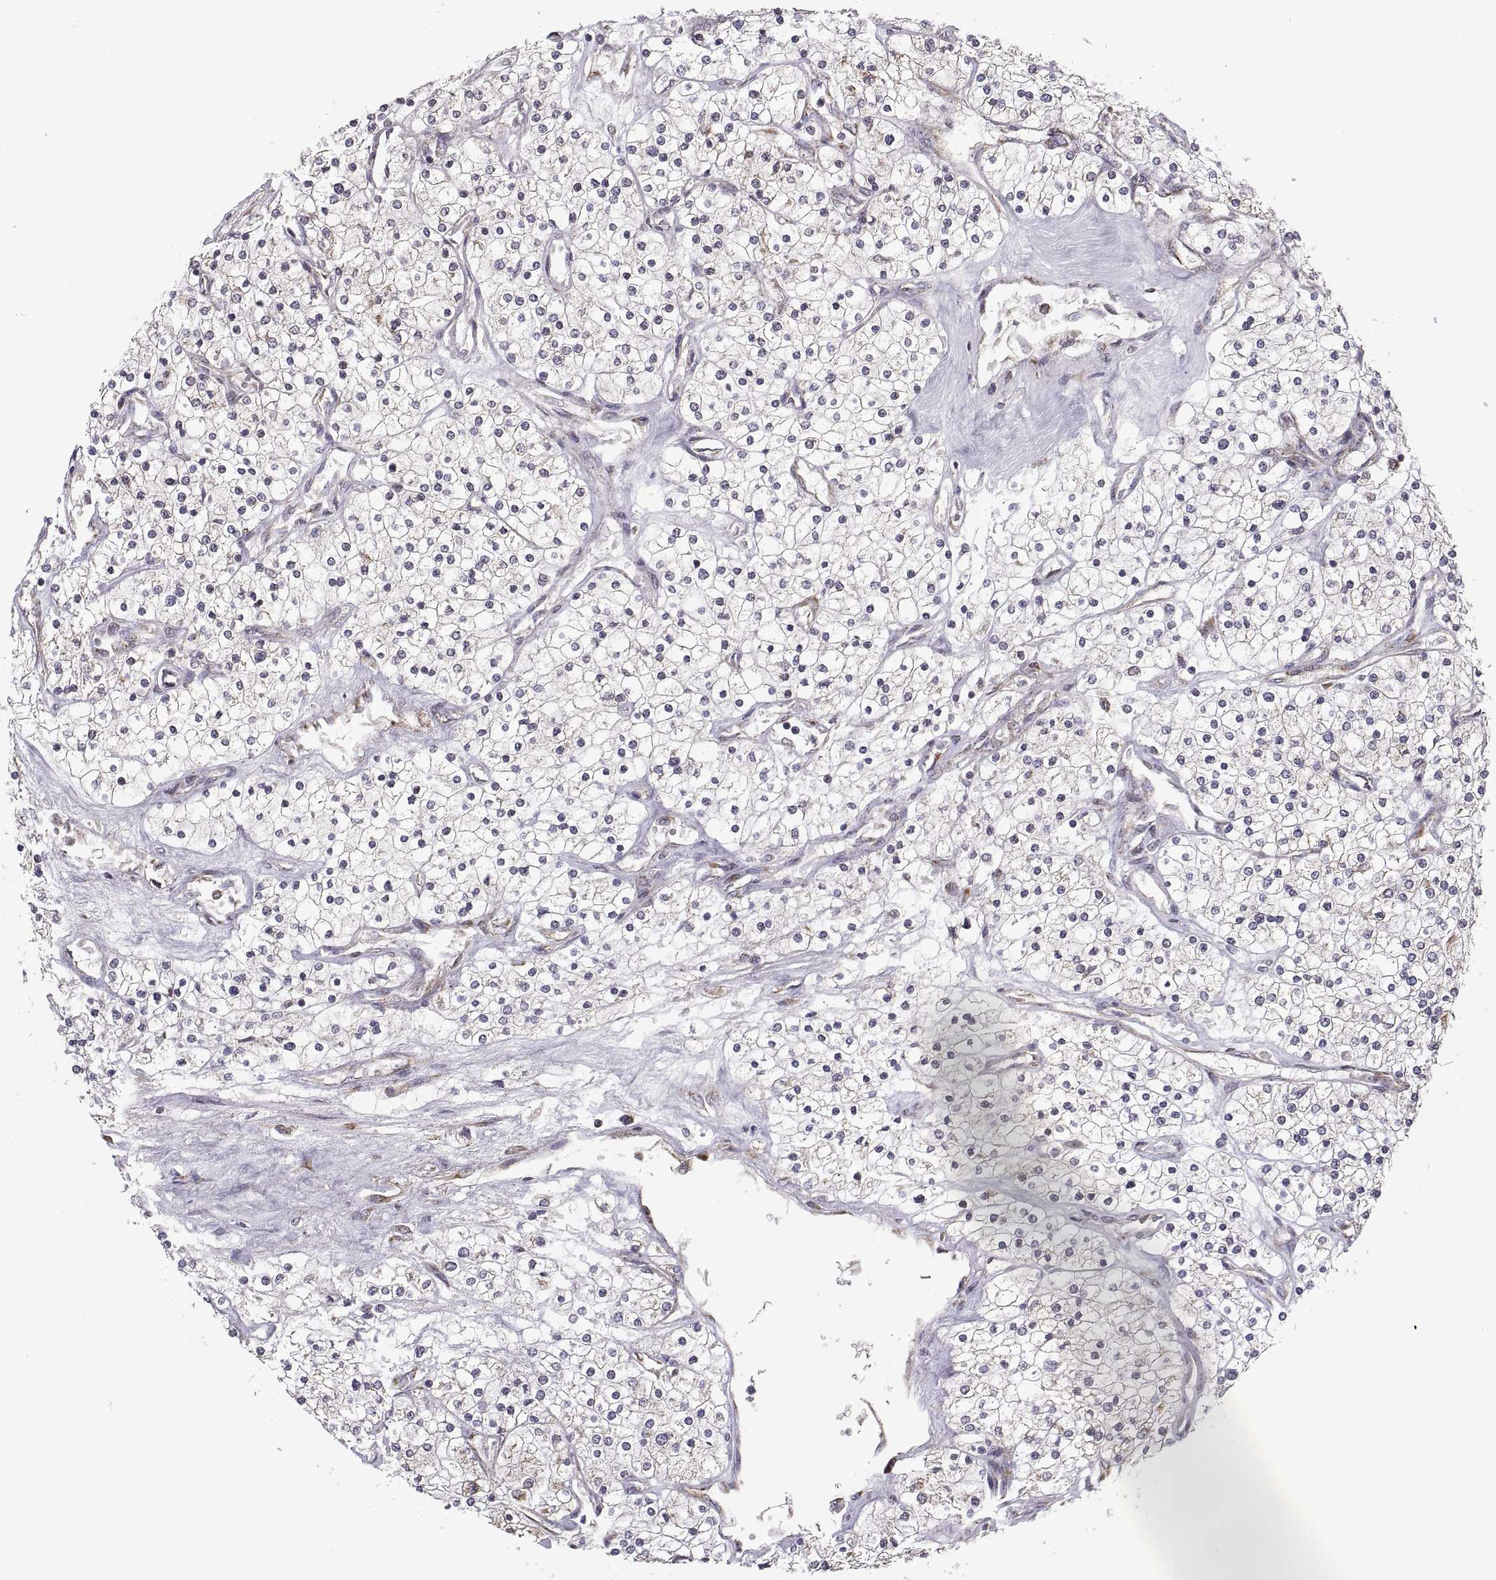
{"staining": {"intensity": "negative", "quantity": "none", "location": "none"}, "tissue": "renal cancer", "cell_type": "Tumor cells", "image_type": "cancer", "snomed": [{"axis": "morphology", "description": "Adenocarcinoma, NOS"}, {"axis": "topography", "description": "Kidney"}], "caption": "Immunohistochemistry (IHC) micrograph of renal cancer (adenocarcinoma) stained for a protein (brown), which exhibits no positivity in tumor cells.", "gene": "MANBAL", "patient": {"sex": "male", "age": 80}}